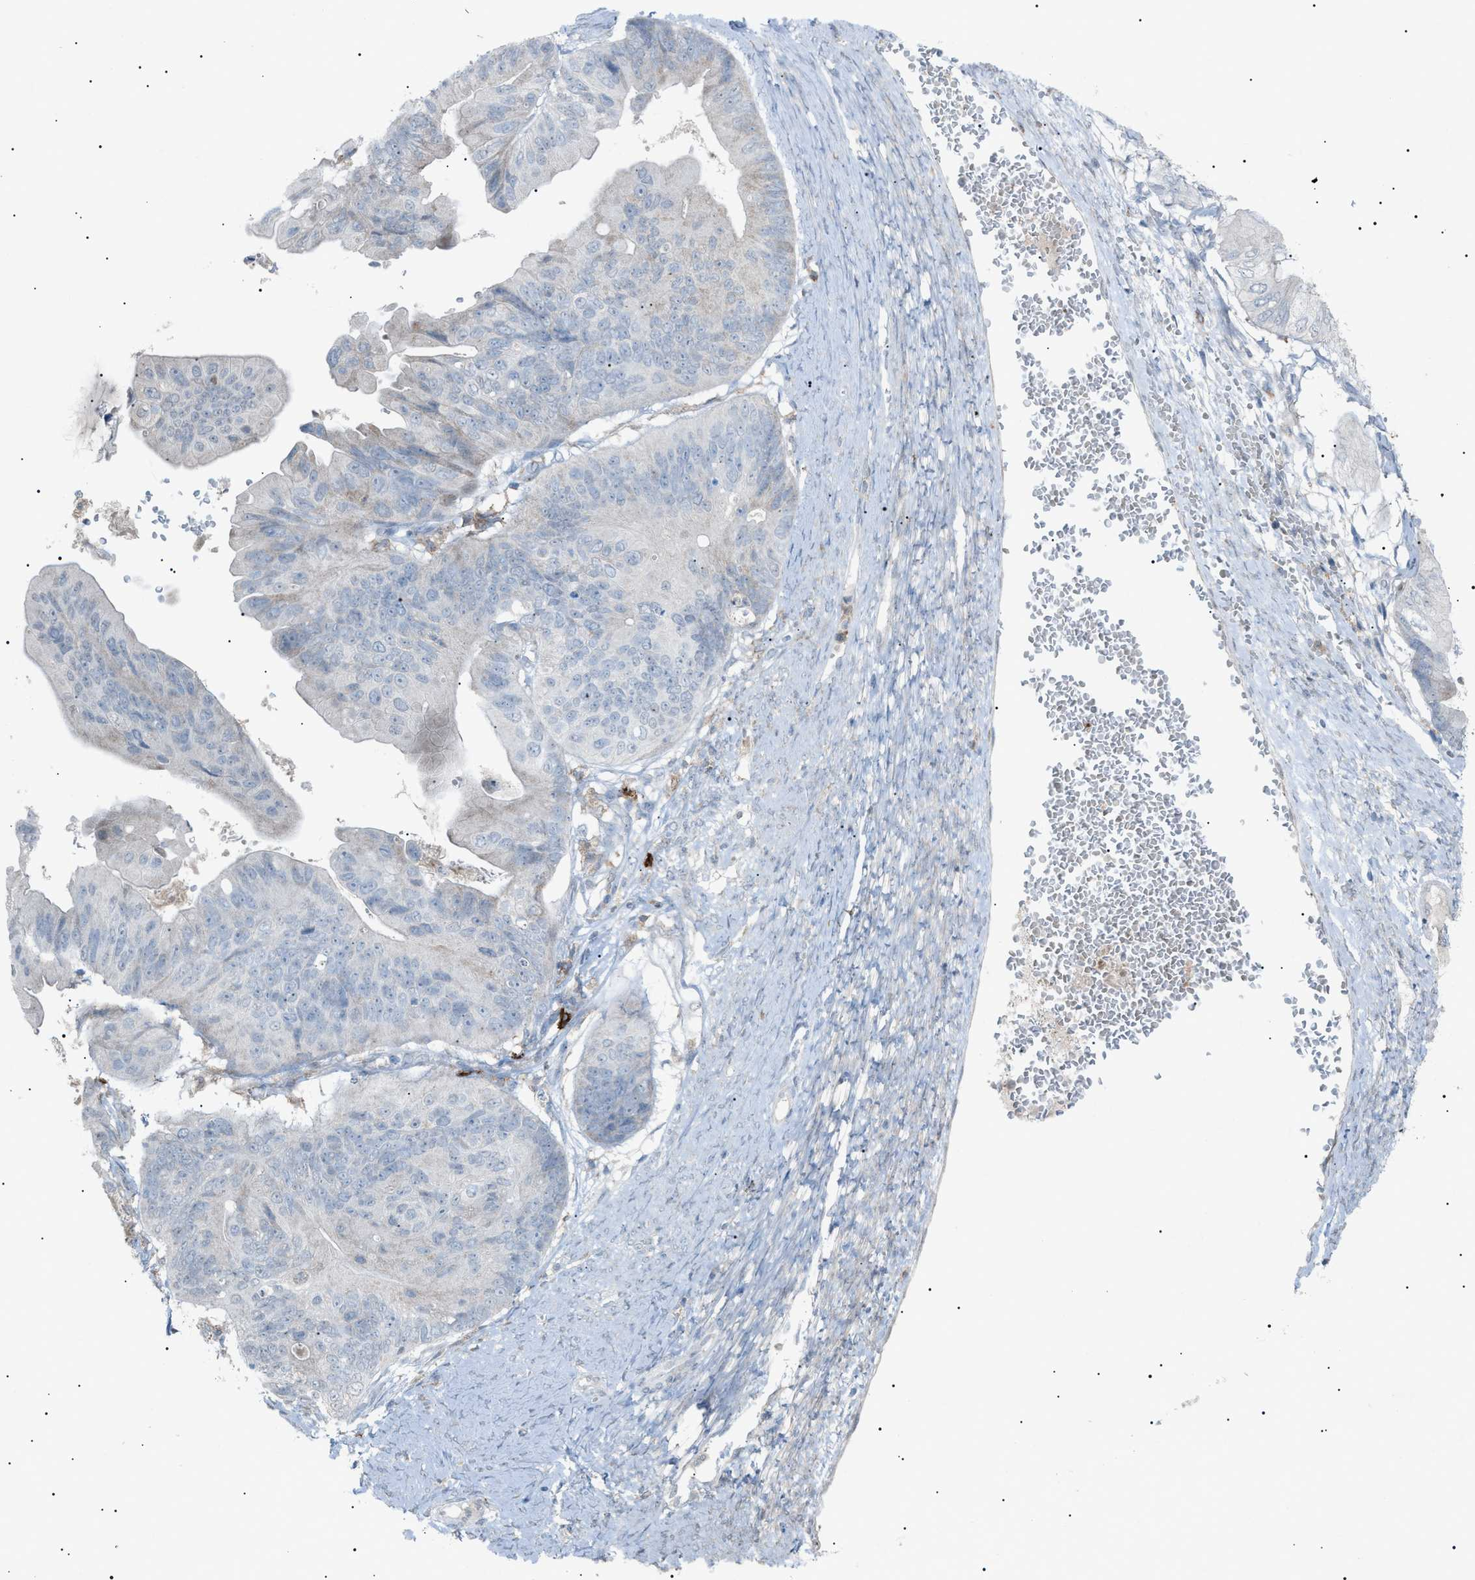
{"staining": {"intensity": "negative", "quantity": "none", "location": "none"}, "tissue": "ovarian cancer", "cell_type": "Tumor cells", "image_type": "cancer", "snomed": [{"axis": "morphology", "description": "Cystadenocarcinoma, mucinous, NOS"}, {"axis": "topography", "description": "Ovary"}], "caption": "A high-resolution histopathology image shows immunohistochemistry (IHC) staining of mucinous cystadenocarcinoma (ovarian), which shows no significant expression in tumor cells. (Stains: DAB immunohistochemistry (IHC) with hematoxylin counter stain, Microscopy: brightfield microscopy at high magnification).", "gene": "BTK", "patient": {"sex": "female", "age": 61}}